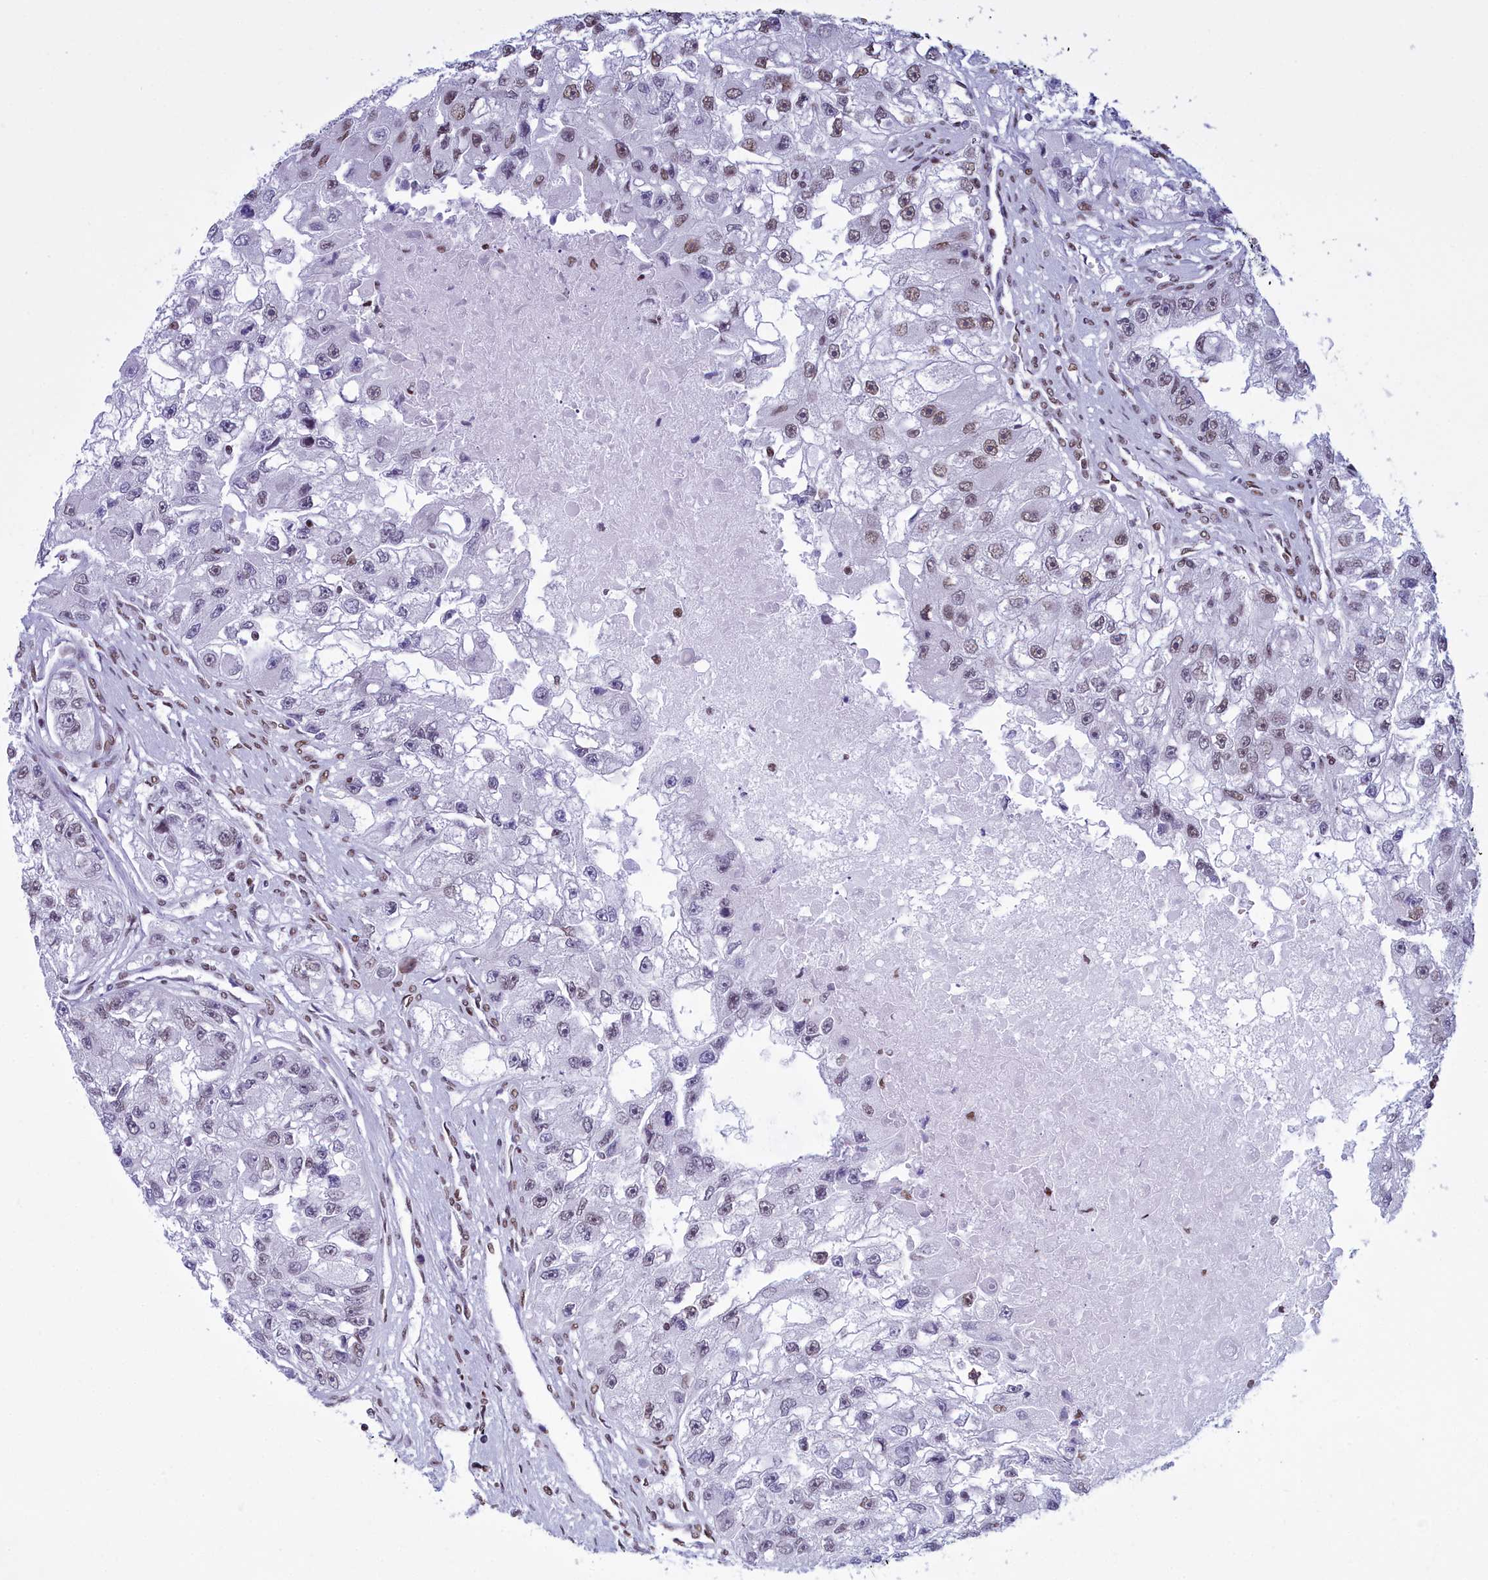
{"staining": {"intensity": "weak", "quantity": "25%-75%", "location": "nuclear"}, "tissue": "renal cancer", "cell_type": "Tumor cells", "image_type": "cancer", "snomed": [{"axis": "morphology", "description": "Adenocarcinoma, NOS"}, {"axis": "topography", "description": "Kidney"}], "caption": "Human adenocarcinoma (renal) stained with a protein marker displays weak staining in tumor cells.", "gene": "CDC26", "patient": {"sex": "male", "age": 63}}